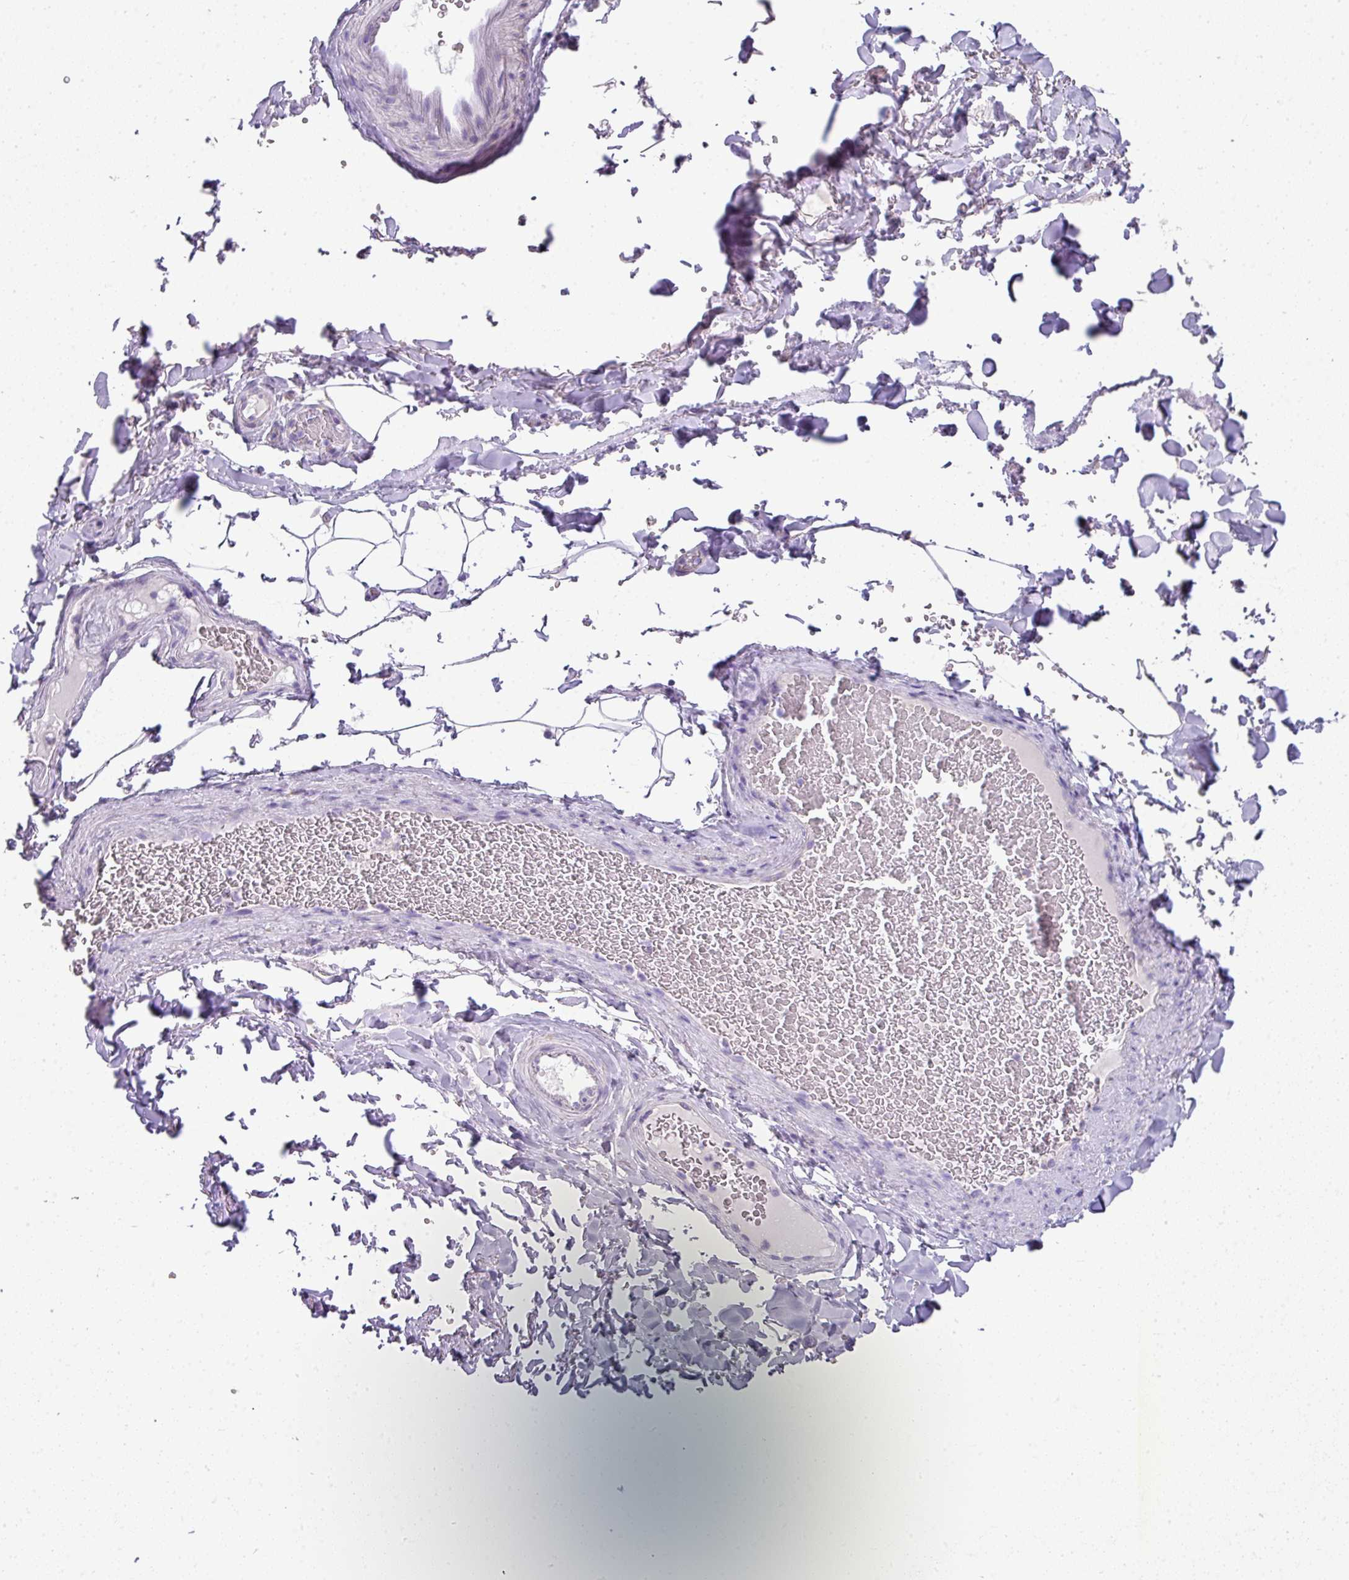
{"staining": {"intensity": "negative", "quantity": "none", "location": "none"}, "tissue": "adipose tissue", "cell_type": "Adipocytes", "image_type": "normal", "snomed": [{"axis": "morphology", "description": "Normal tissue, NOS"}, {"axis": "topography", "description": "Rectum"}, {"axis": "topography", "description": "Peripheral nerve tissue"}], "caption": "IHC image of benign adipose tissue: adipose tissue stained with DAB (3,3'-diaminobenzidine) demonstrates no significant protein expression in adipocytes. (DAB (3,3'-diaminobenzidine) immunohistochemistry, high magnification).", "gene": "PALS2", "patient": {"sex": "female", "age": 69}}